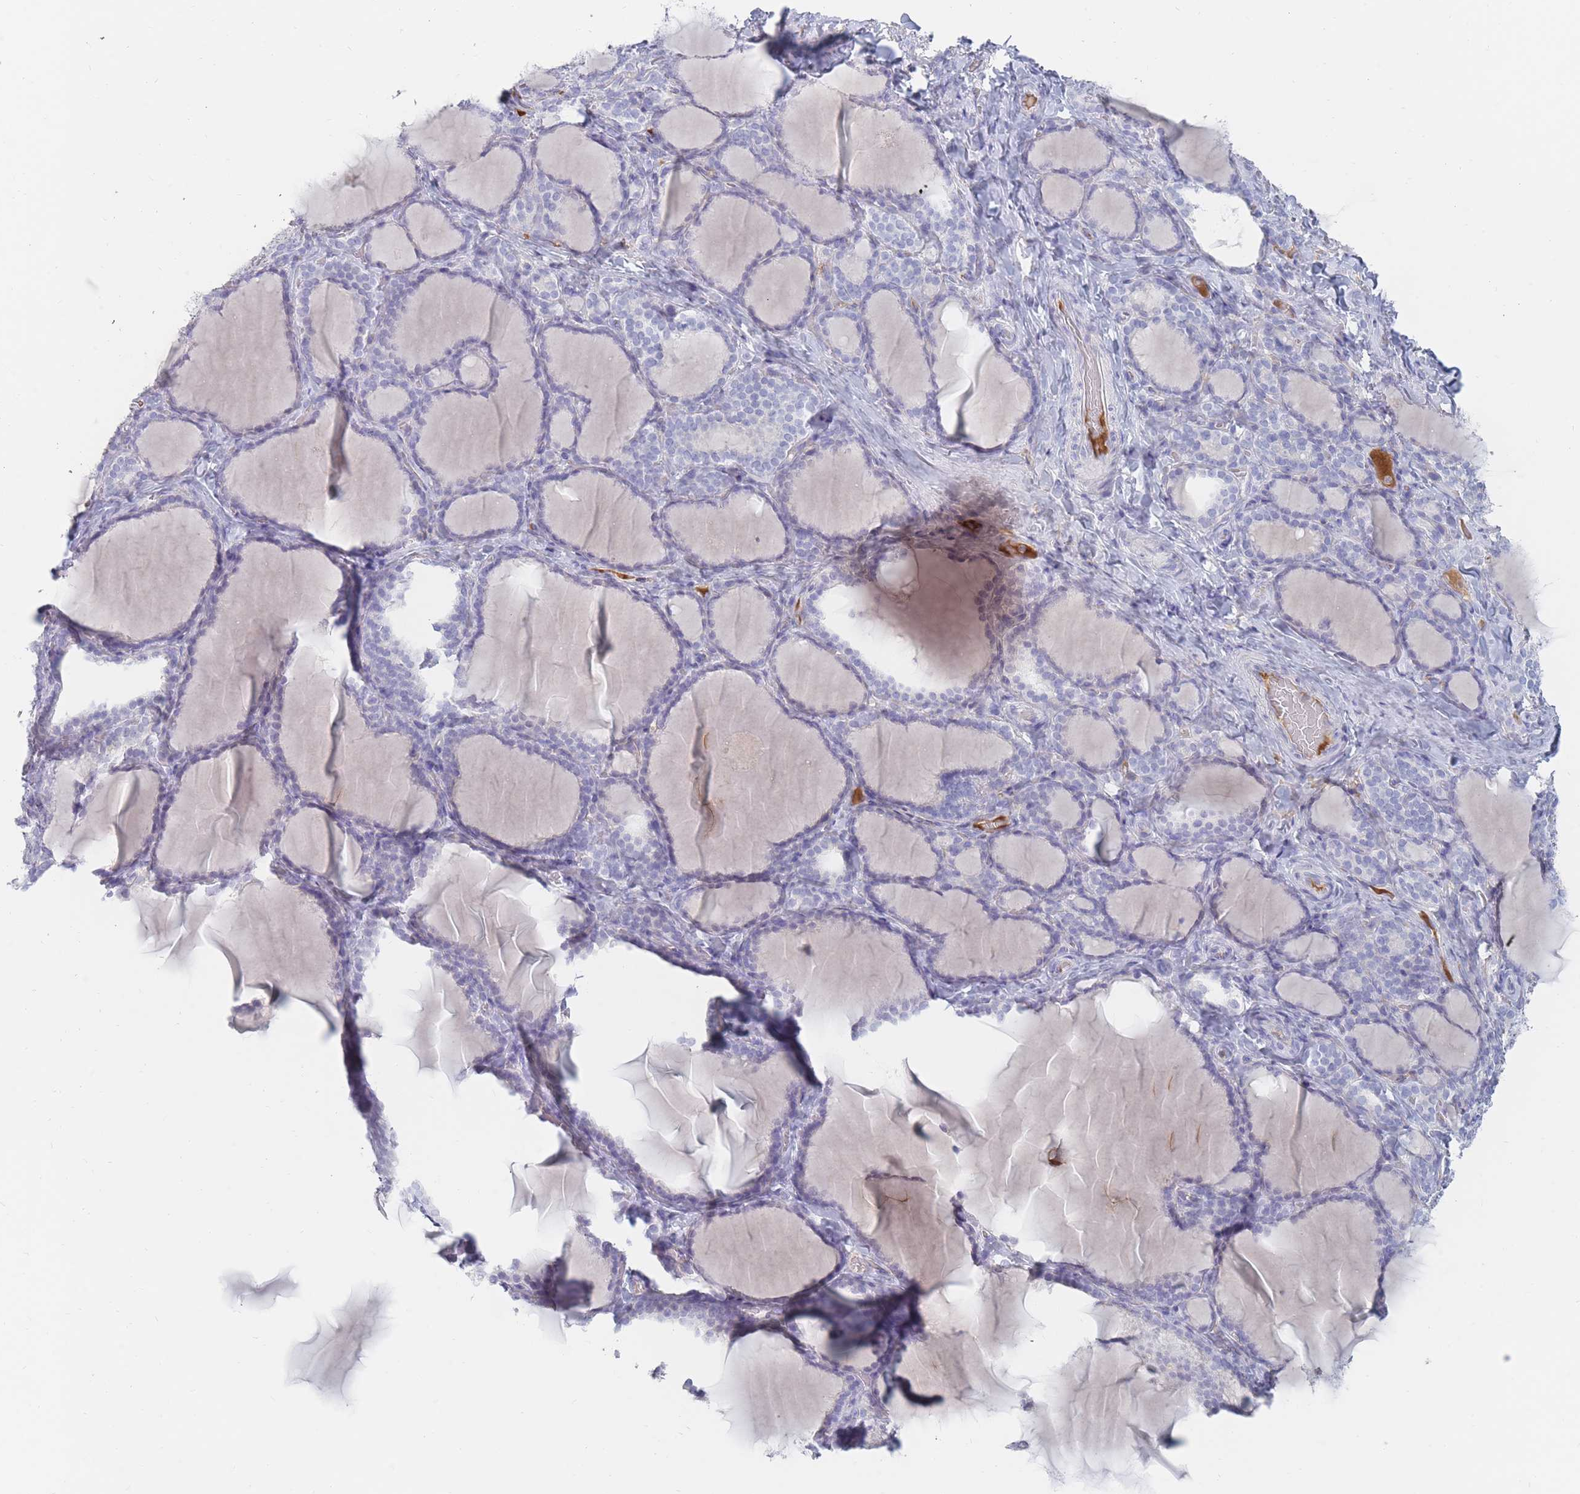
{"staining": {"intensity": "negative", "quantity": "none", "location": "none"}, "tissue": "thyroid gland", "cell_type": "Glandular cells", "image_type": "normal", "snomed": [{"axis": "morphology", "description": "Normal tissue, NOS"}, {"axis": "topography", "description": "Thyroid gland"}], "caption": "An immunohistochemistry image of unremarkable thyroid gland is shown. There is no staining in glandular cells of thyroid gland. (Brightfield microscopy of DAB IHC at high magnification).", "gene": "PRG4", "patient": {"sex": "female", "age": 31}}